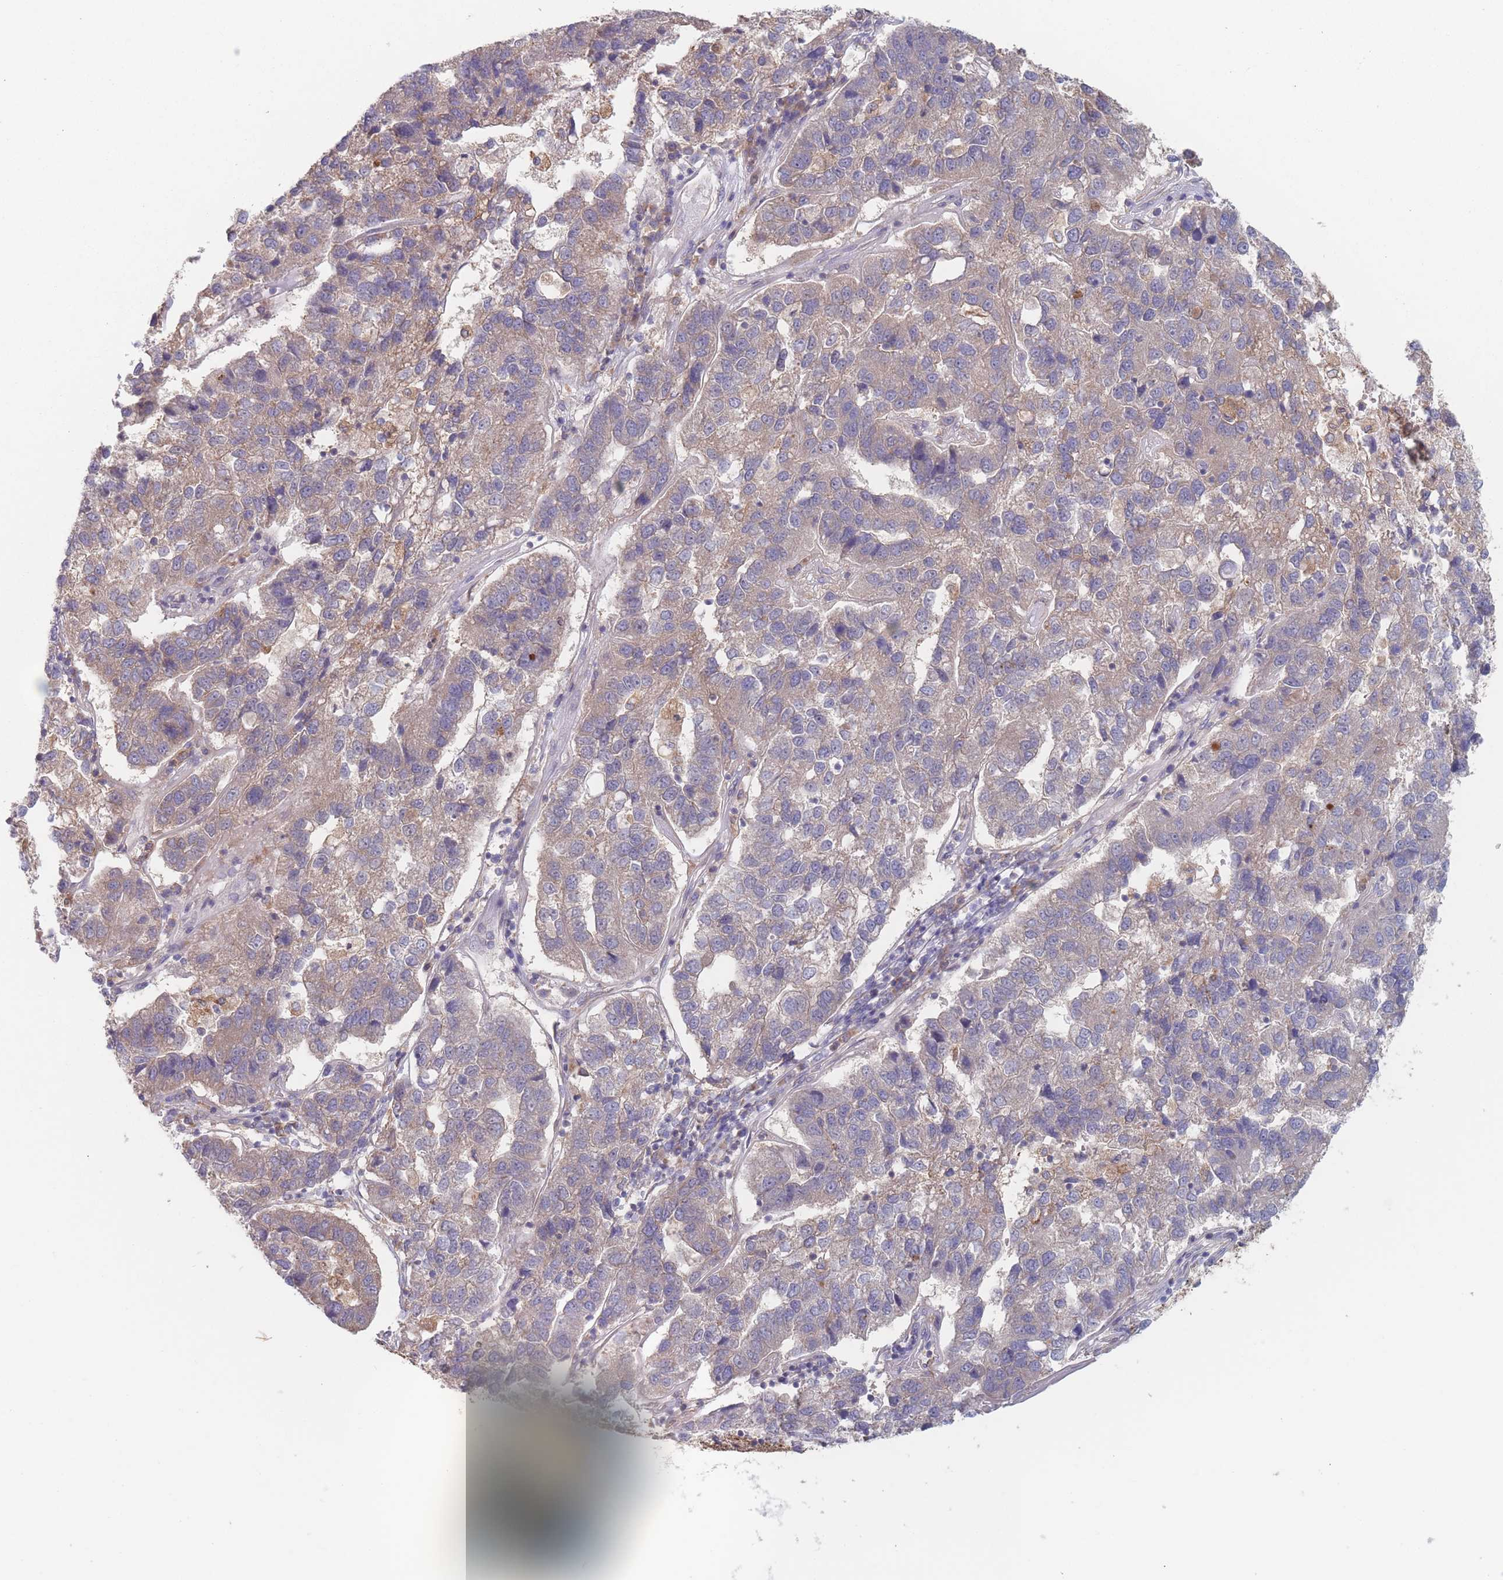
{"staining": {"intensity": "weak", "quantity": "<25%", "location": "cytoplasmic/membranous"}, "tissue": "pancreatic cancer", "cell_type": "Tumor cells", "image_type": "cancer", "snomed": [{"axis": "morphology", "description": "Adenocarcinoma, NOS"}, {"axis": "topography", "description": "Pancreas"}], "caption": "Human pancreatic cancer stained for a protein using immunohistochemistry (IHC) displays no staining in tumor cells.", "gene": "EFCC1", "patient": {"sex": "female", "age": 61}}